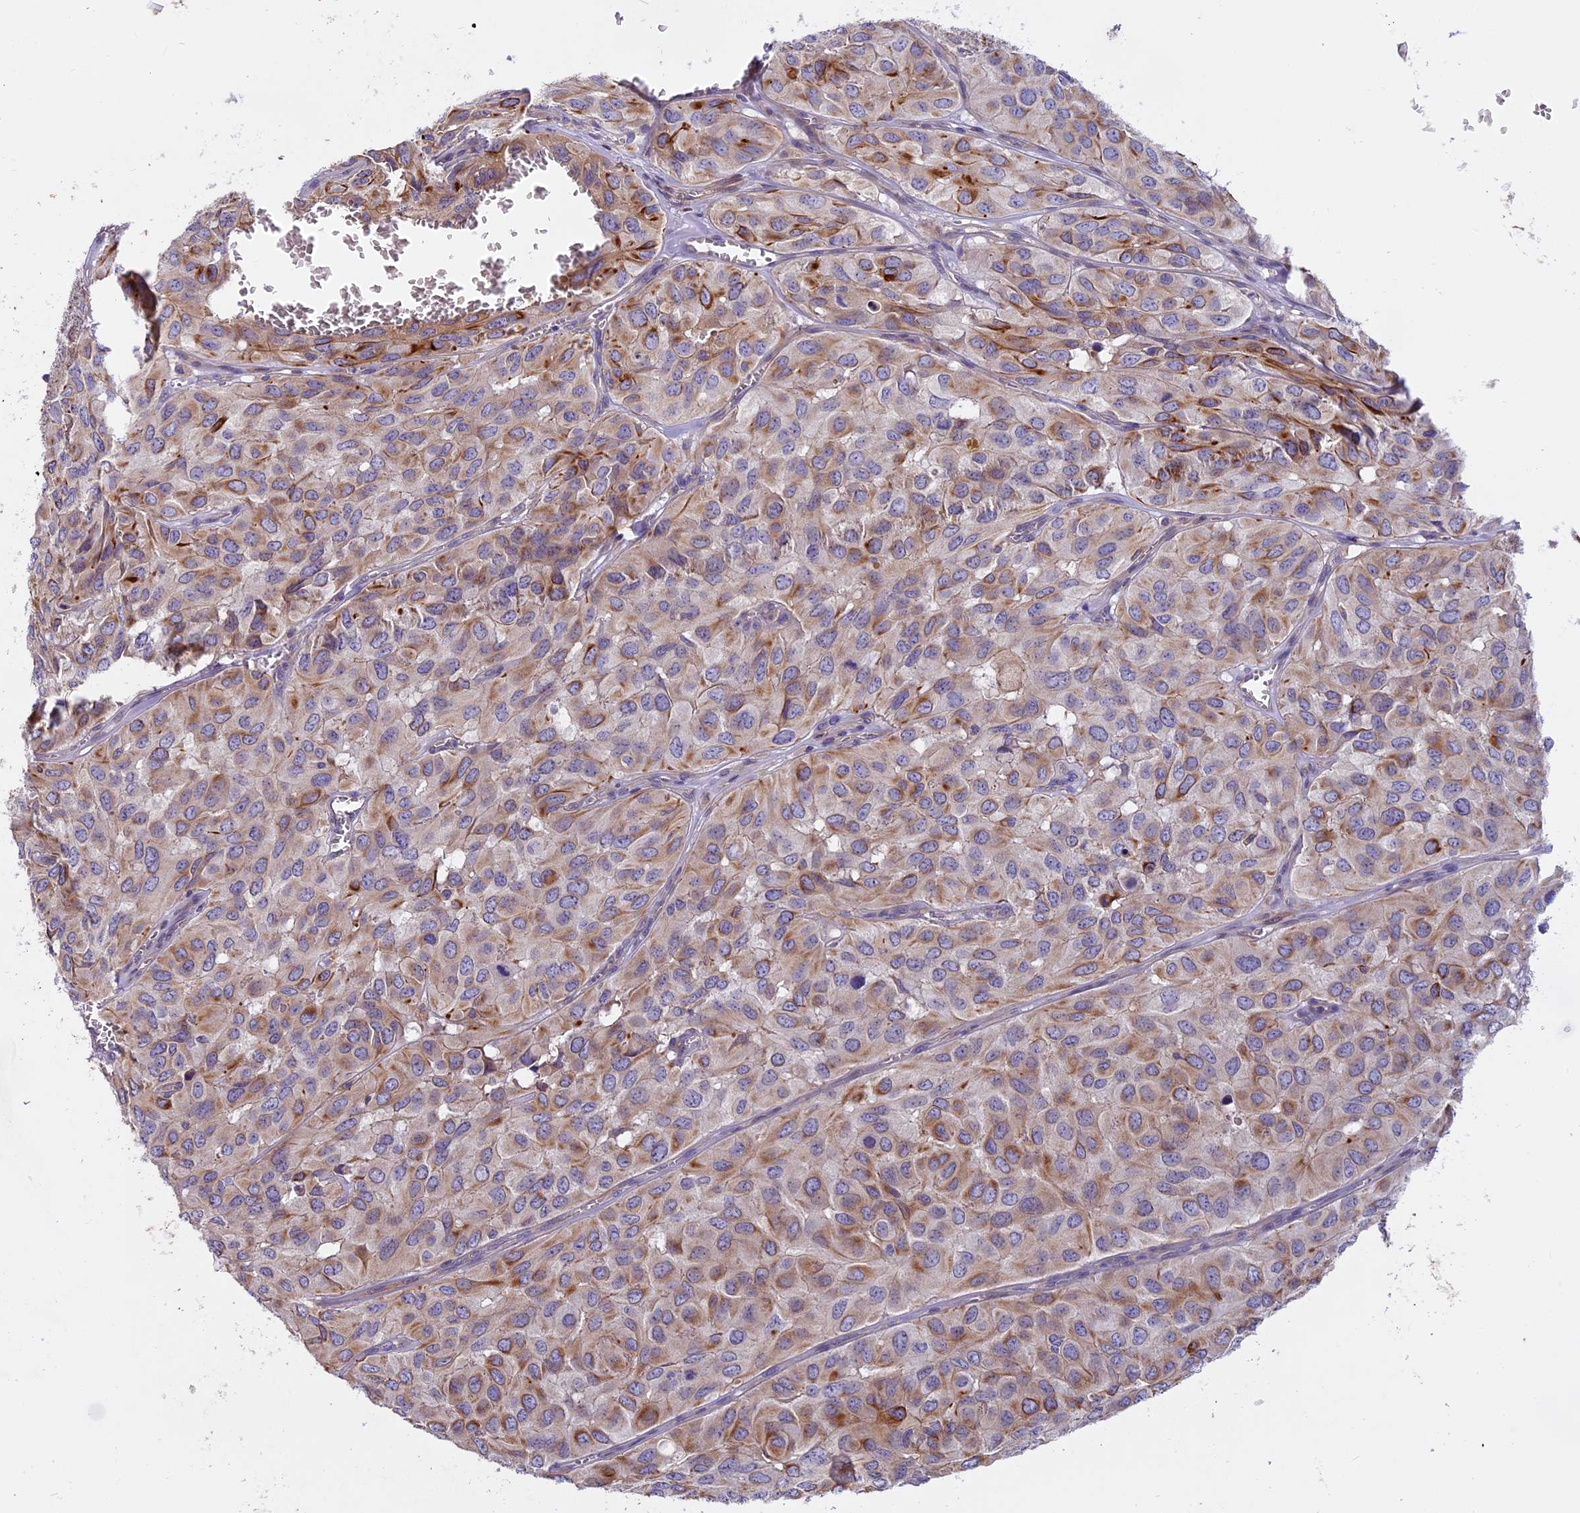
{"staining": {"intensity": "moderate", "quantity": "<25%", "location": "cytoplasmic/membranous"}, "tissue": "head and neck cancer", "cell_type": "Tumor cells", "image_type": "cancer", "snomed": [{"axis": "morphology", "description": "Adenocarcinoma, NOS"}, {"axis": "topography", "description": "Salivary gland, NOS"}, {"axis": "topography", "description": "Head-Neck"}], "caption": "This histopathology image demonstrates adenocarcinoma (head and neck) stained with IHC to label a protein in brown. The cytoplasmic/membranous of tumor cells show moderate positivity for the protein. Nuclei are counter-stained blue.", "gene": "FAM98C", "patient": {"sex": "female", "age": 76}}